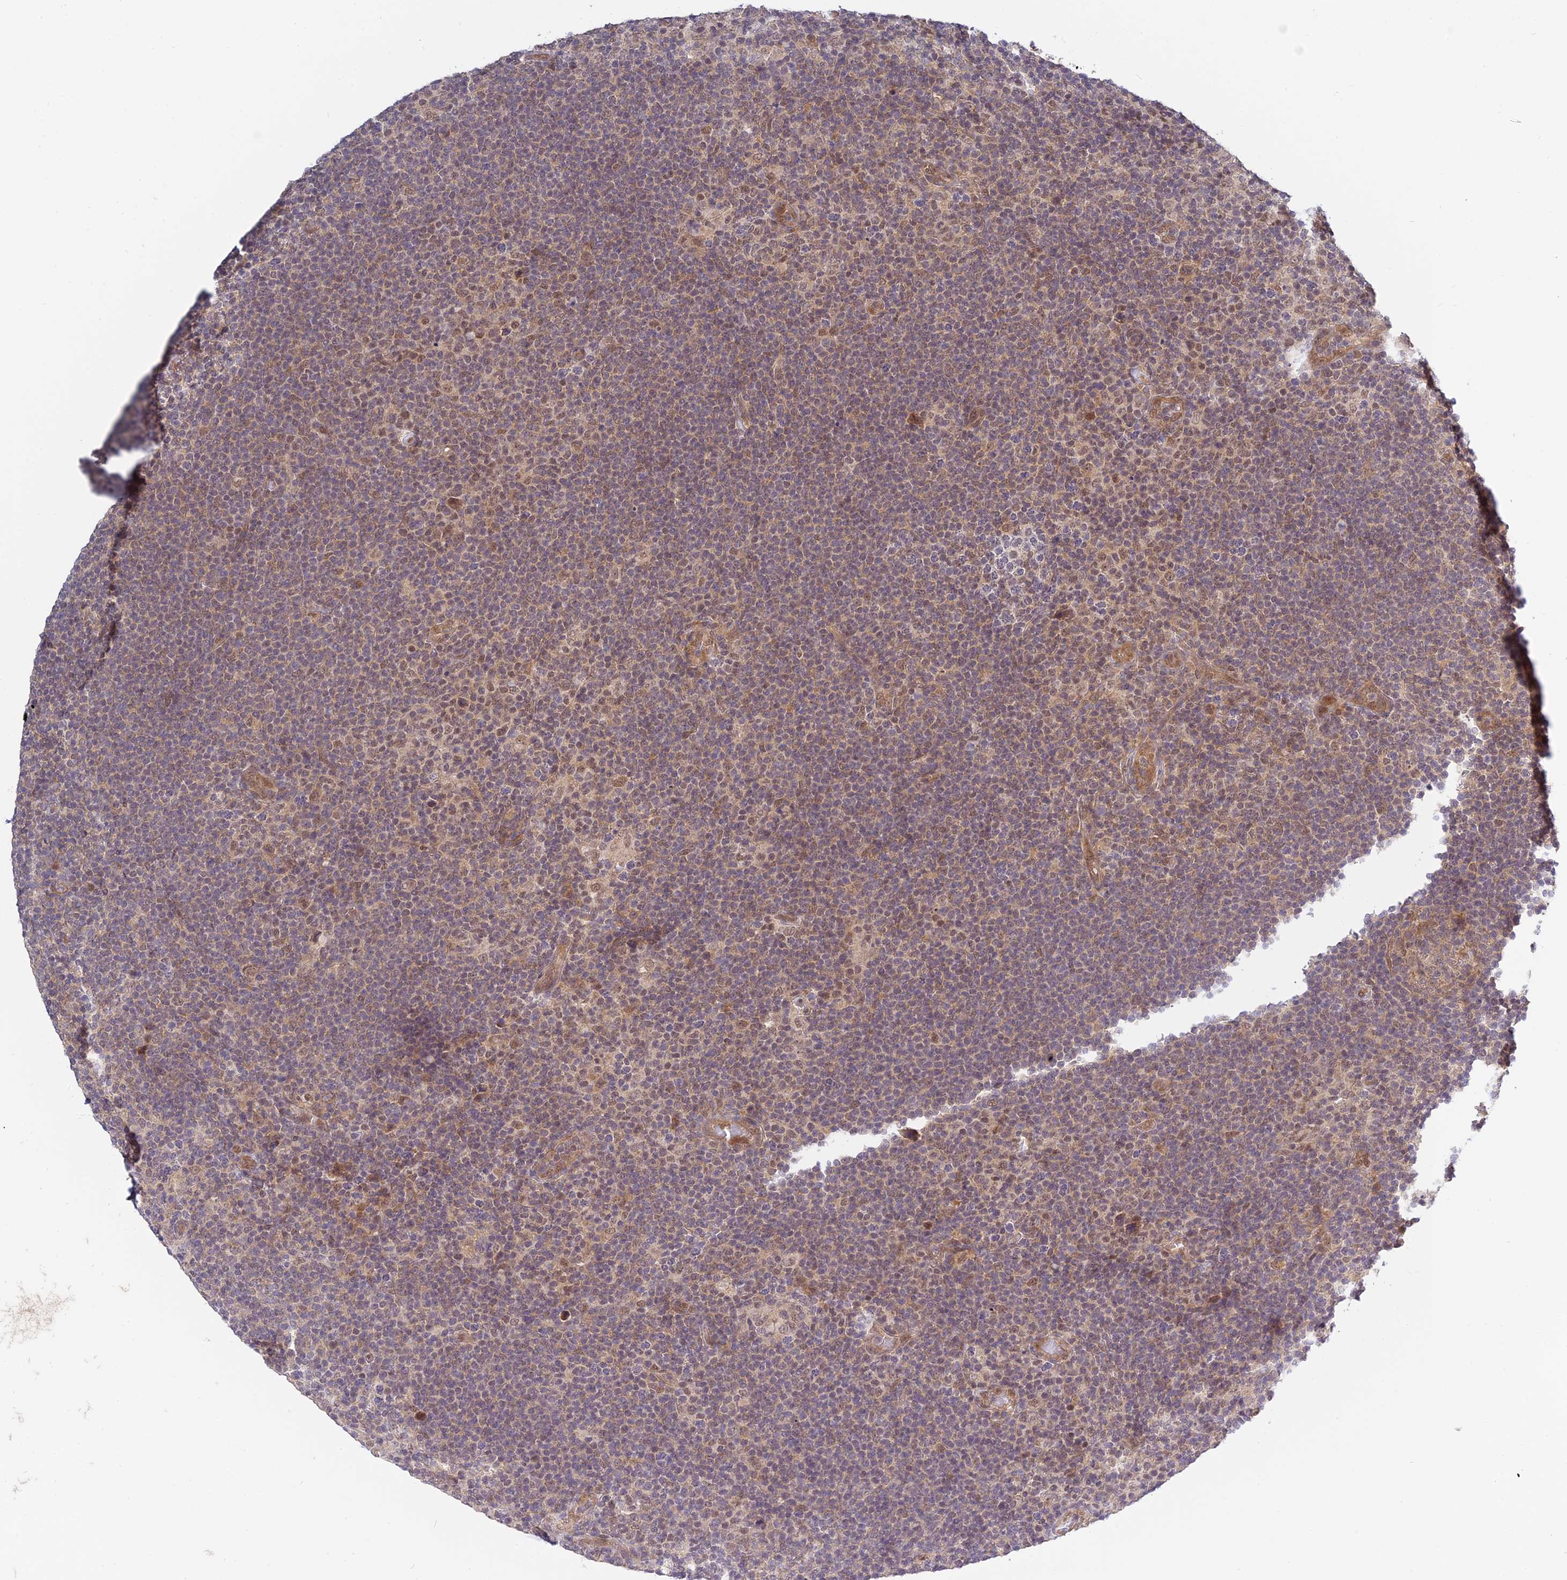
{"staining": {"intensity": "moderate", "quantity": ">75%", "location": "nuclear"}, "tissue": "lymphoma", "cell_type": "Tumor cells", "image_type": "cancer", "snomed": [{"axis": "morphology", "description": "Hodgkin's disease, NOS"}, {"axis": "topography", "description": "Lymph node"}], "caption": "Brown immunohistochemical staining in Hodgkin's disease shows moderate nuclear positivity in approximately >75% of tumor cells.", "gene": "SKIC8", "patient": {"sex": "female", "age": 57}}